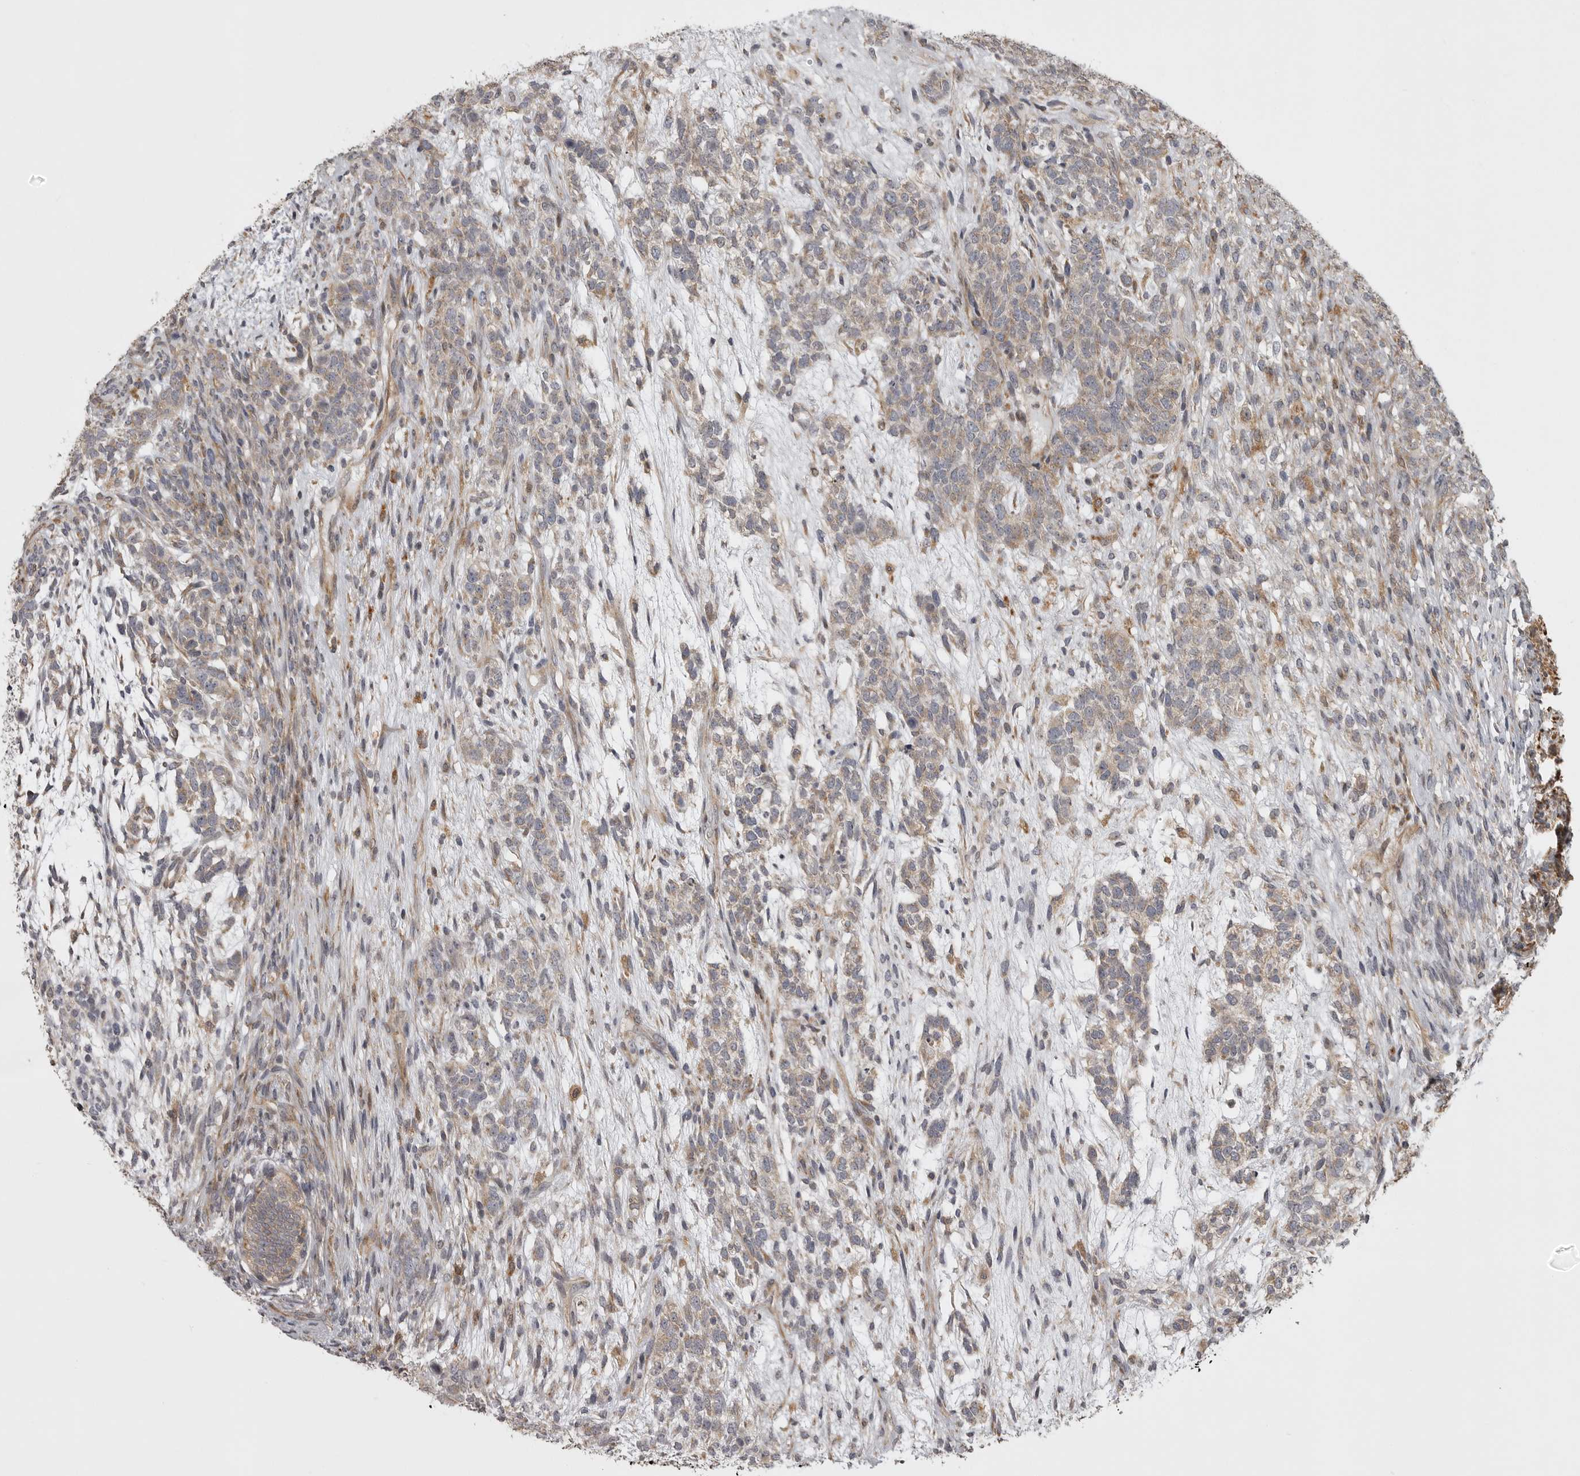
{"staining": {"intensity": "weak", "quantity": "<25%", "location": "cytoplasmic/membranous"}, "tissue": "testis cancer", "cell_type": "Tumor cells", "image_type": "cancer", "snomed": [{"axis": "morphology", "description": "Seminoma, NOS"}, {"axis": "morphology", "description": "Carcinoma, Embryonal, NOS"}, {"axis": "topography", "description": "Testis"}], "caption": "Tumor cells are negative for protein expression in human testis embryonal carcinoma.", "gene": "ZNRF1", "patient": {"sex": "male", "age": 28}}